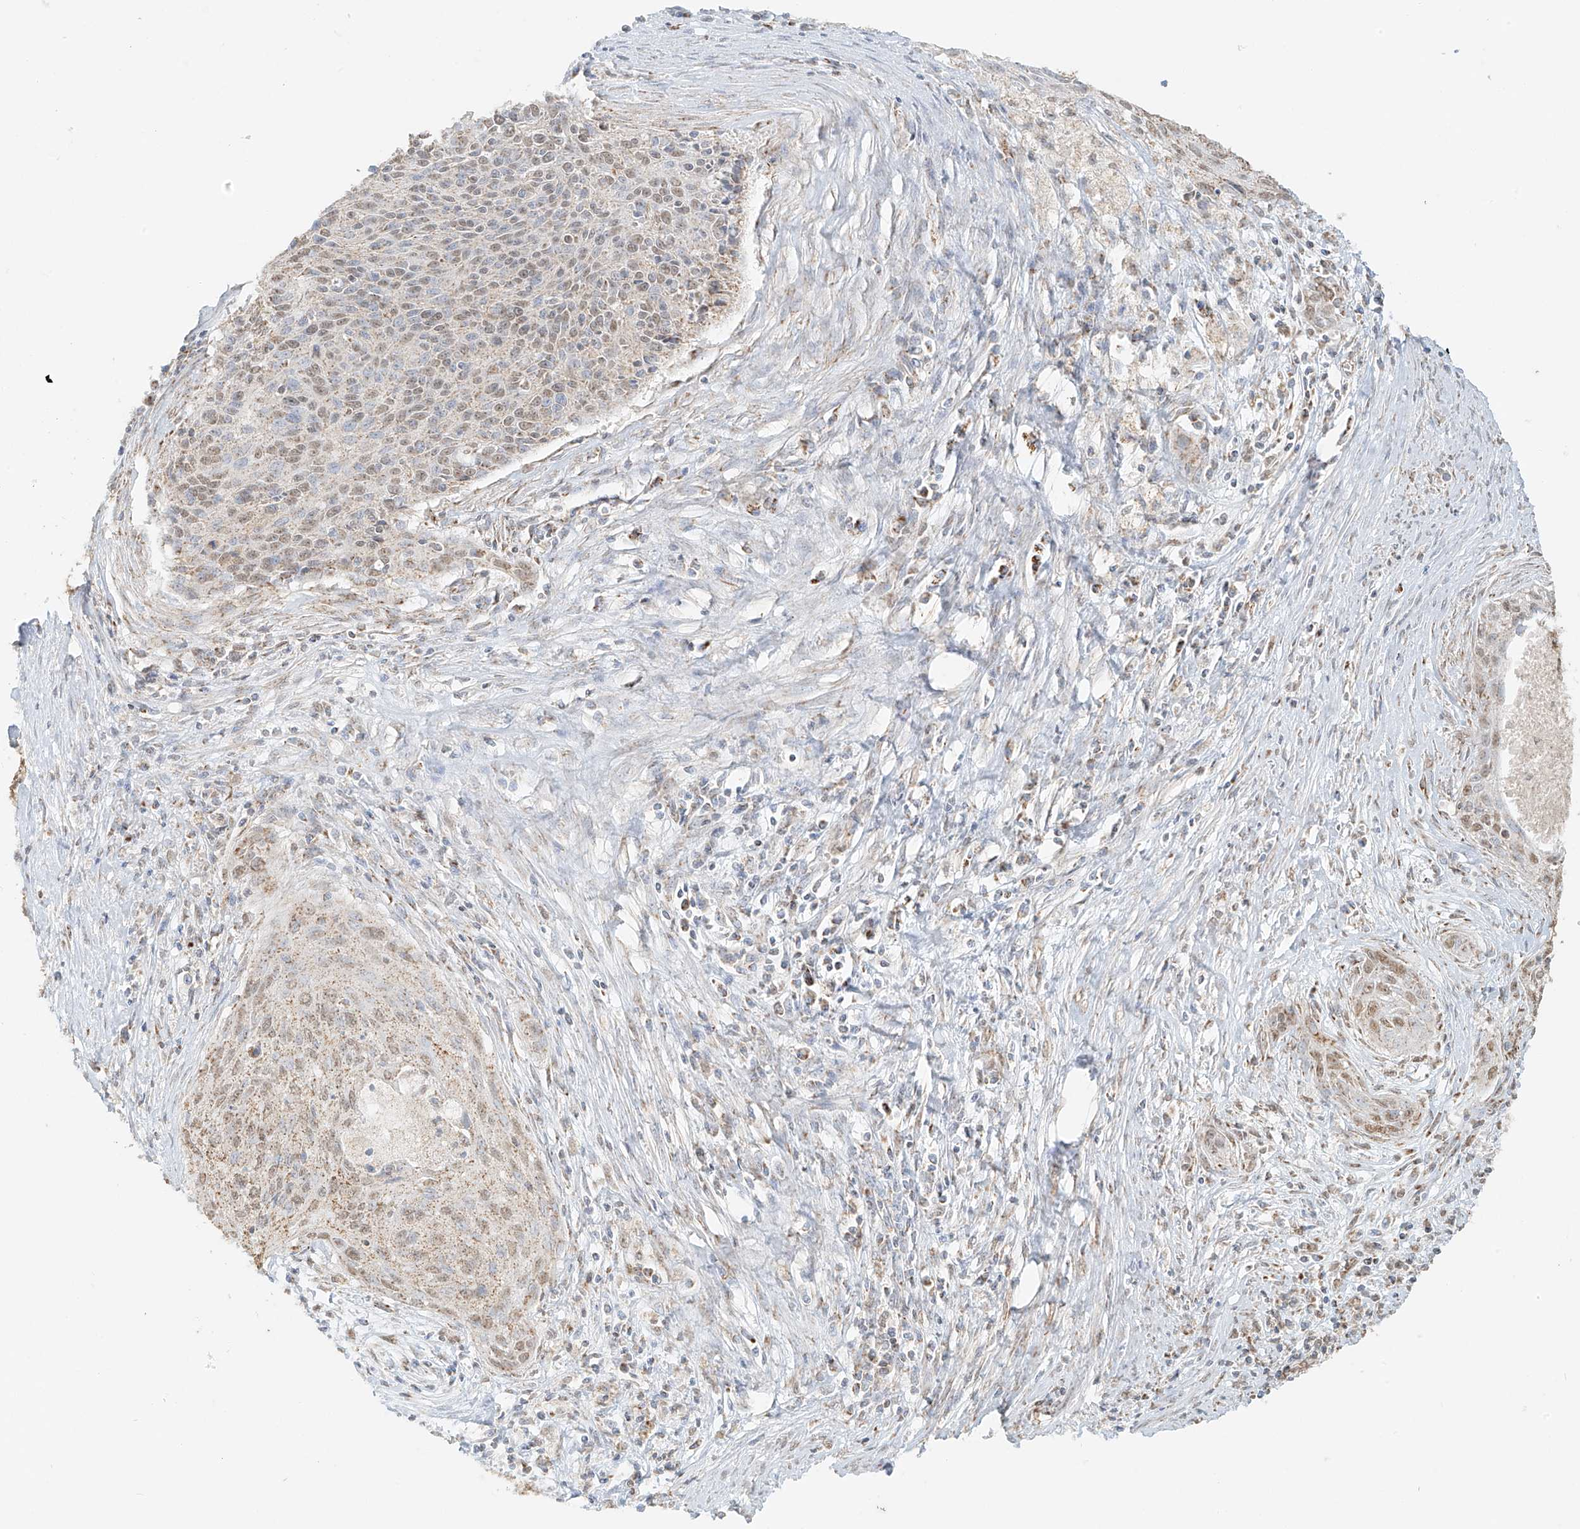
{"staining": {"intensity": "weak", "quantity": "25%-75%", "location": "cytoplasmic/membranous,nuclear"}, "tissue": "cervical cancer", "cell_type": "Tumor cells", "image_type": "cancer", "snomed": [{"axis": "morphology", "description": "Squamous cell carcinoma, NOS"}, {"axis": "topography", "description": "Cervix"}], "caption": "A brown stain labels weak cytoplasmic/membranous and nuclear positivity of a protein in cervical cancer (squamous cell carcinoma) tumor cells. (DAB (3,3'-diaminobenzidine) IHC, brown staining for protein, blue staining for nuclei).", "gene": "MIPEP", "patient": {"sex": "female", "age": 55}}